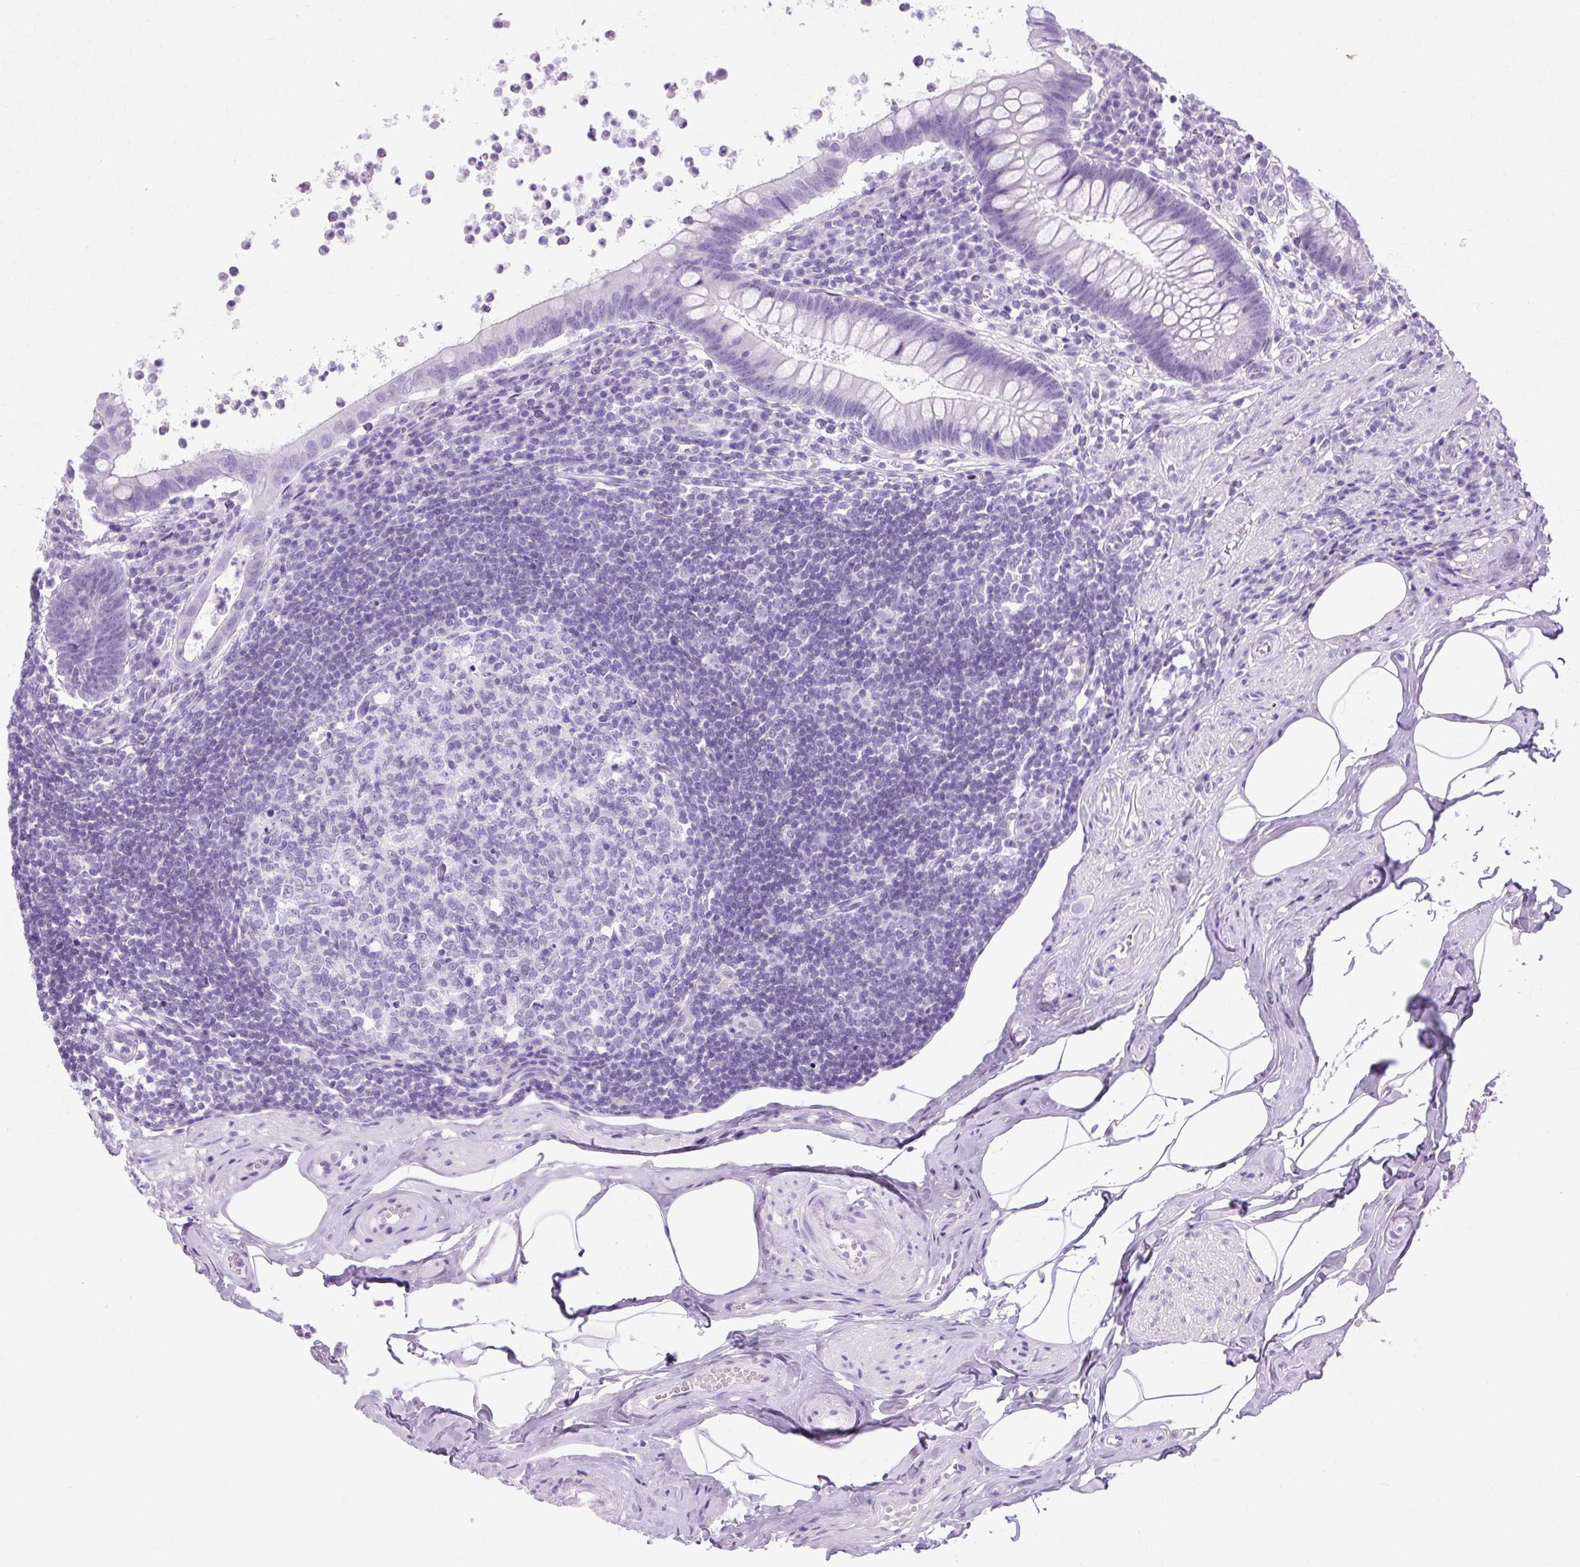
{"staining": {"intensity": "negative", "quantity": "none", "location": "none"}, "tissue": "appendix", "cell_type": "Glandular cells", "image_type": "normal", "snomed": [{"axis": "morphology", "description": "Normal tissue, NOS"}, {"axis": "topography", "description": "Appendix"}], "caption": "Immunohistochemical staining of normal human appendix shows no significant expression in glandular cells. (Immunohistochemistry, brightfield microscopy, high magnification).", "gene": "B3GNT4", "patient": {"sex": "female", "age": 56}}